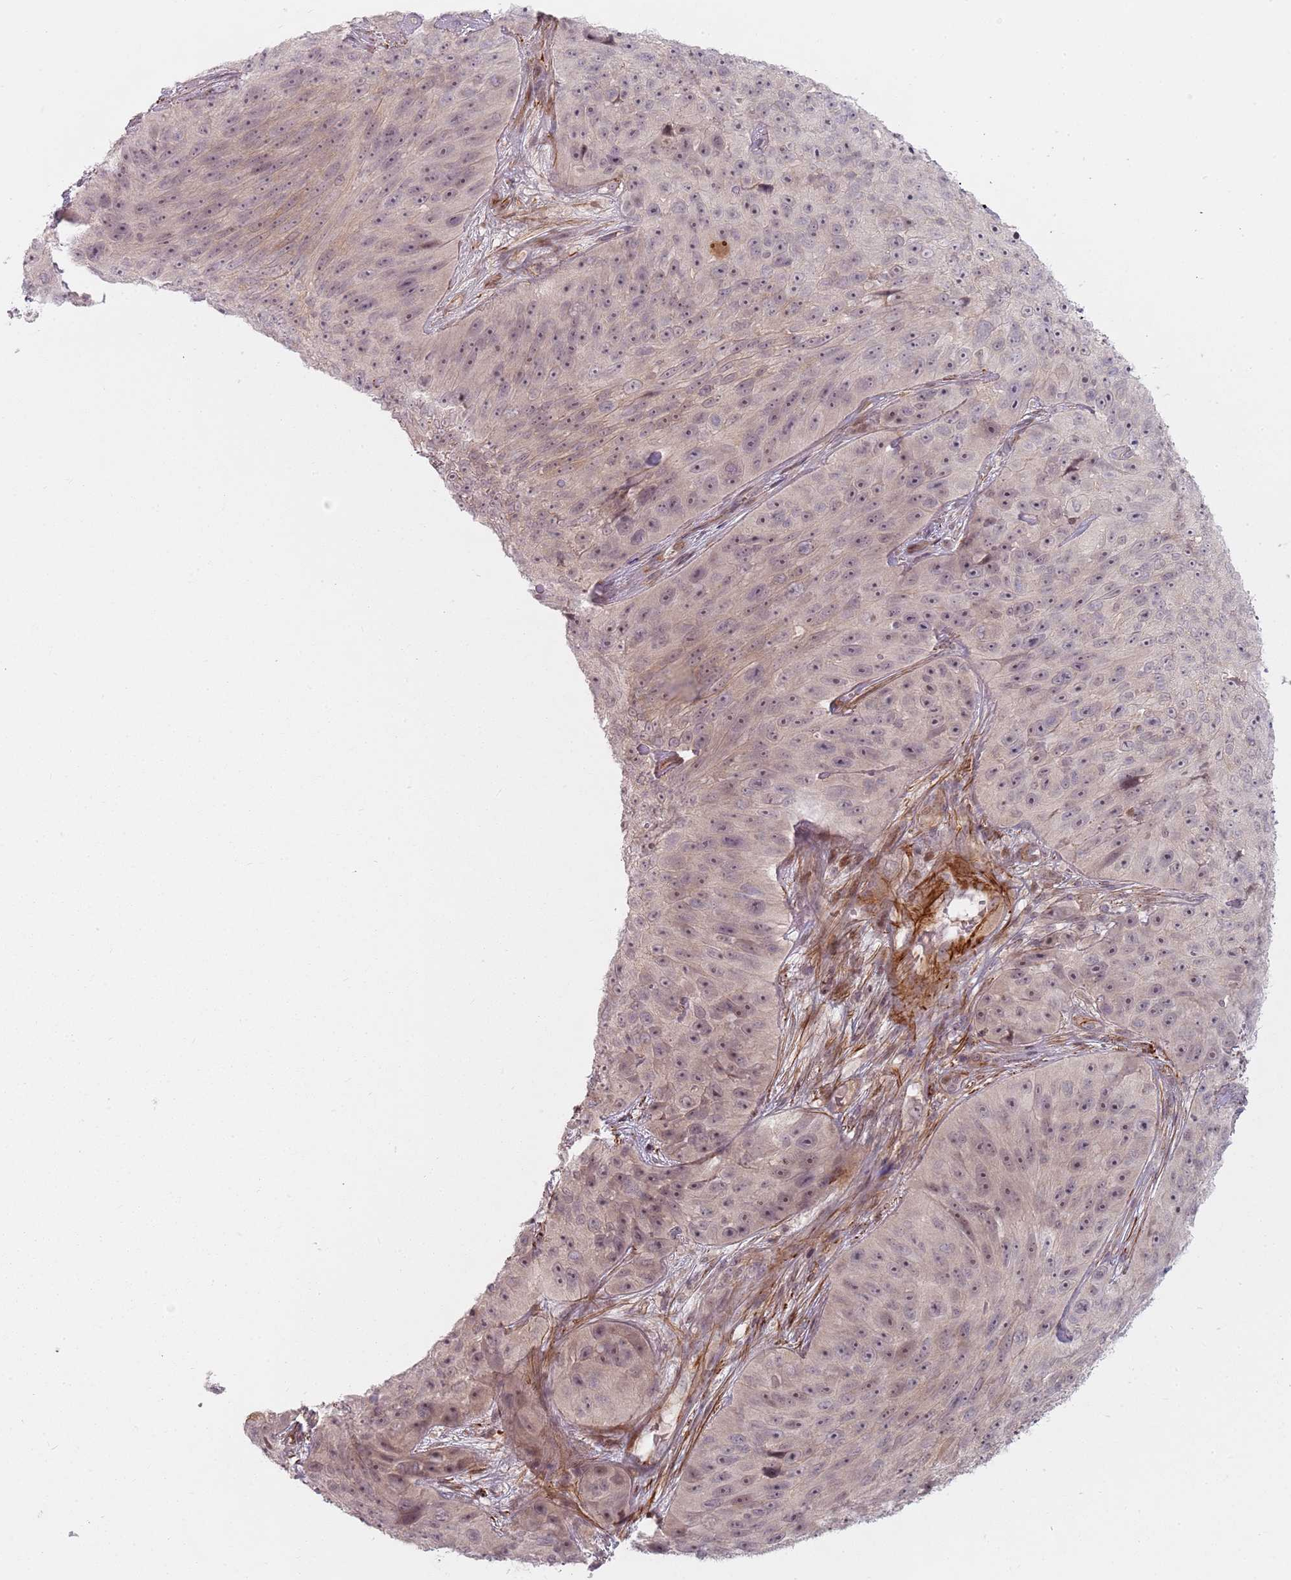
{"staining": {"intensity": "weak", "quantity": "<25%", "location": "nuclear"}, "tissue": "skin cancer", "cell_type": "Tumor cells", "image_type": "cancer", "snomed": [{"axis": "morphology", "description": "Squamous cell carcinoma, NOS"}, {"axis": "topography", "description": "Skin"}], "caption": "Skin squamous cell carcinoma was stained to show a protein in brown. There is no significant staining in tumor cells.", "gene": "RPS6KA2", "patient": {"sex": "female", "age": 87}}